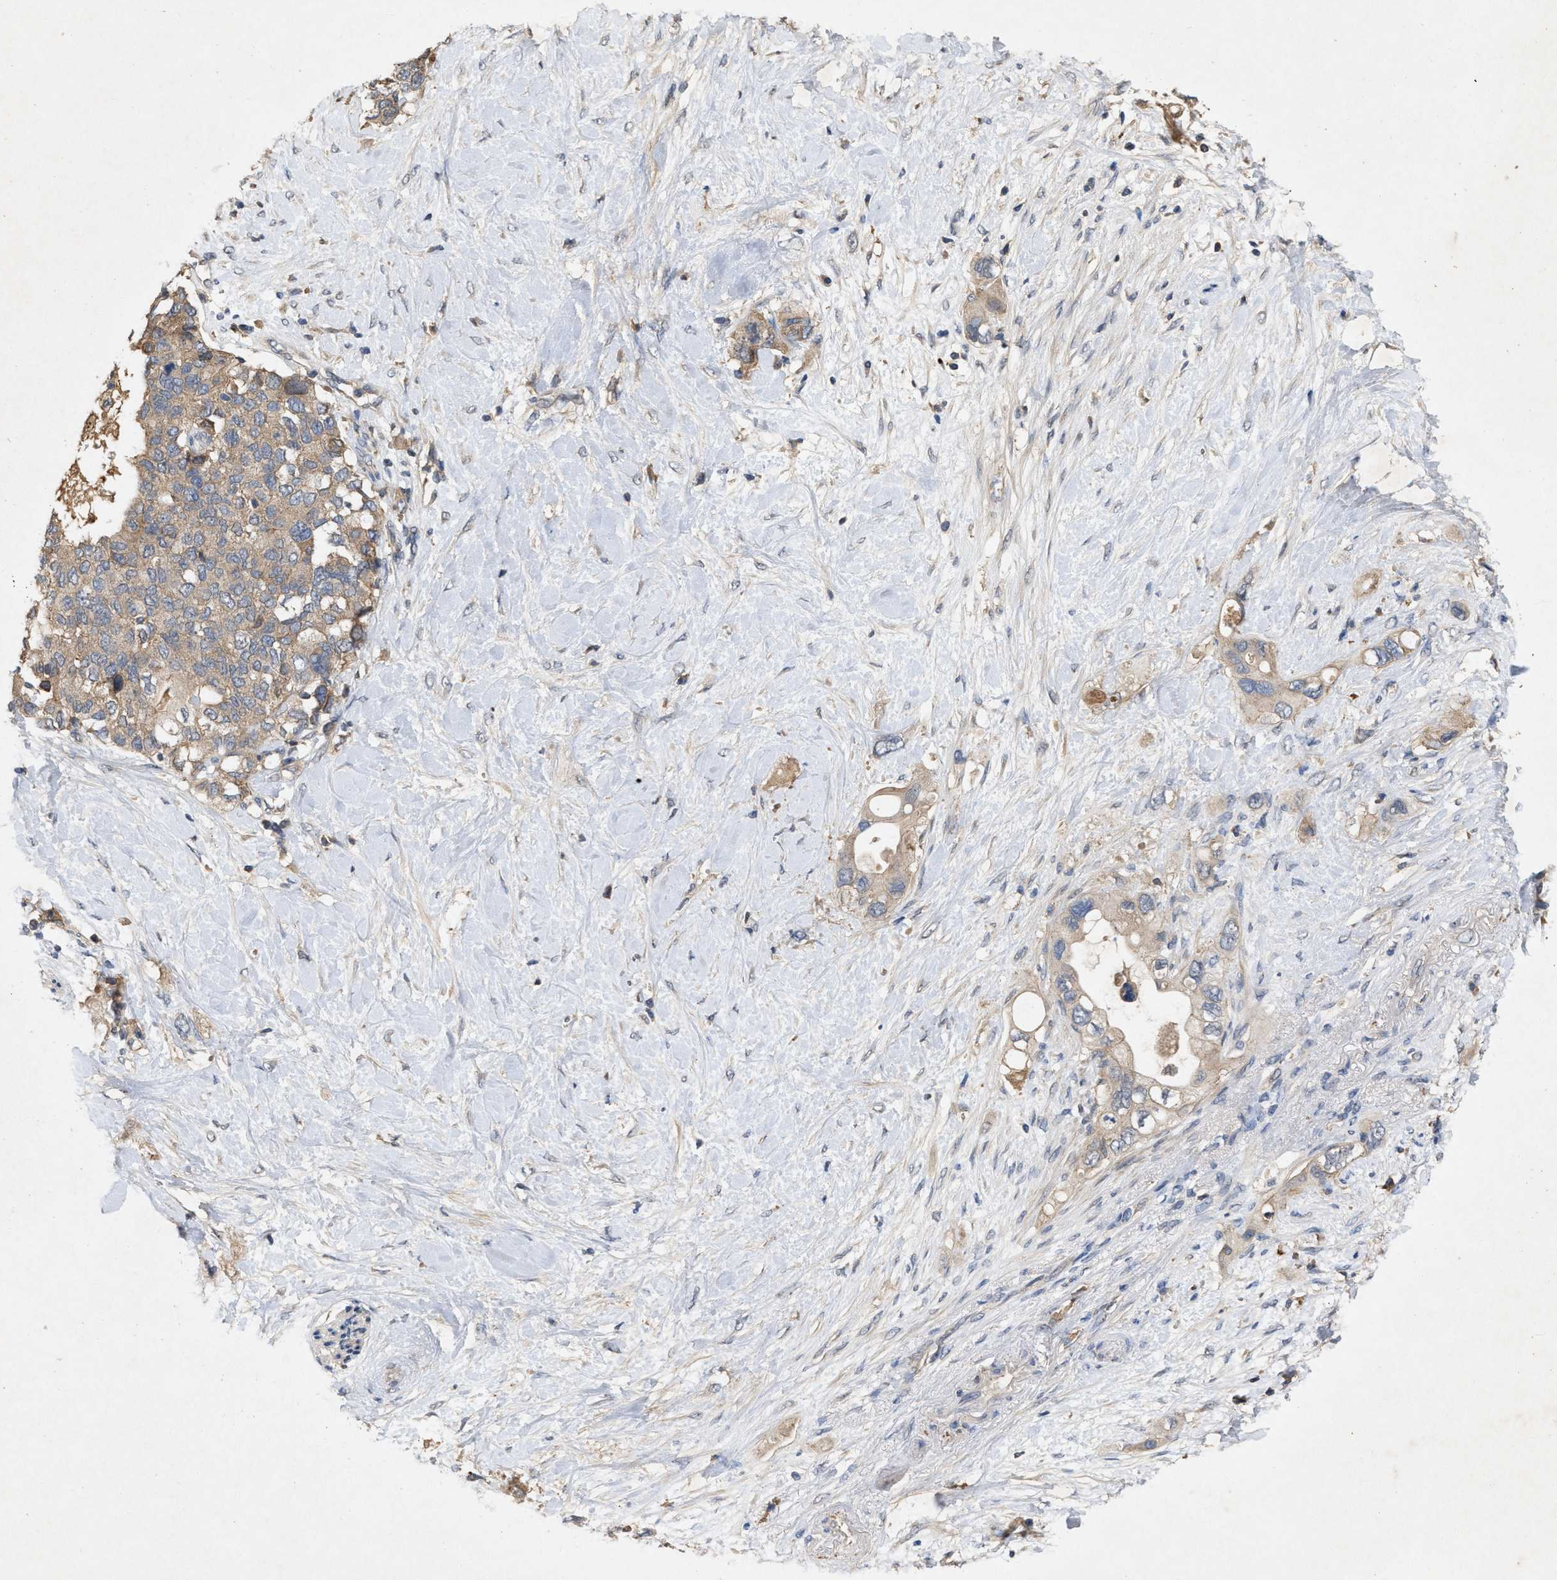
{"staining": {"intensity": "weak", "quantity": ">75%", "location": "cytoplasmic/membranous"}, "tissue": "pancreatic cancer", "cell_type": "Tumor cells", "image_type": "cancer", "snomed": [{"axis": "morphology", "description": "Adenocarcinoma, NOS"}, {"axis": "topography", "description": "Pancreas"}], "caption": "Immunohistochemical staining of human adenocarcinoma (pancreatic) demonstrates low levels of weak cytoplasmic/membranous protein positivity in approximately >75% of tumor cells. (DAB (3,3'-diaminobenzidine) = brown stain, brightfield microscopy at high magnification).", "gene": "LPAR2", "patient": {"sex": "female", "age": 56}}